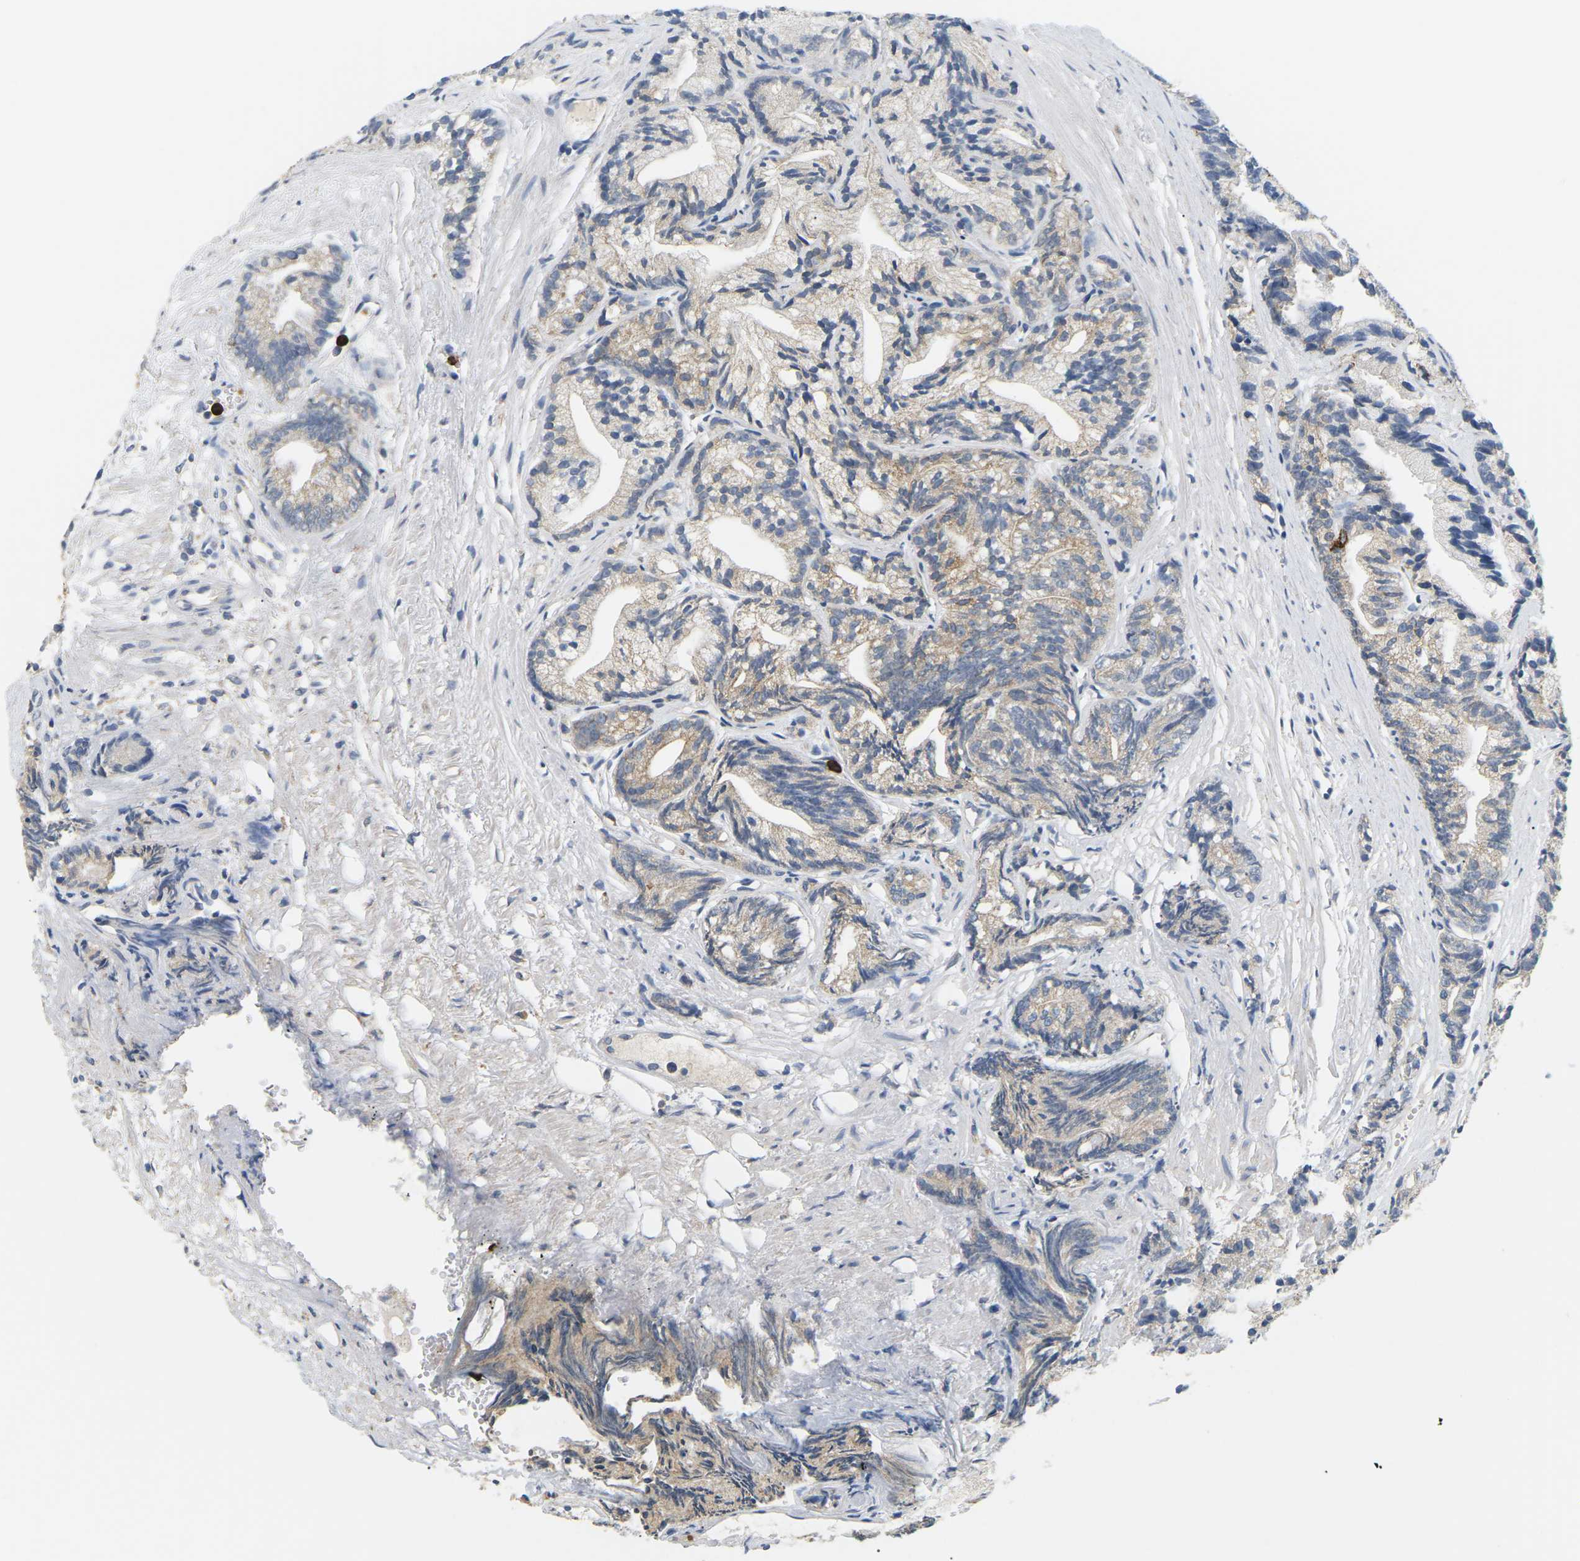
{"staining": {"intensity": "weak", "quantity": "25%-75%", "location": "cytoplasmic/membranous"}, "tissue": "prostate cancer", "cell_type": "Tumor cells", "image_type": "cancer", "snomed": [{"axis": "morphology", "description": "Adenocarcinoma, Low grade"}, {"axis": "topography", "description": "Prostate"}], "caption": "Human prostate cancer (adenocarcinoma (low-grade)) stained for a protein (brown) reveals weak cytoplasmic/membranous positive staining in about 25%-75% of tumor cells.", "gene": "ADM", "patient": {"sex": "male", "age": 89}}